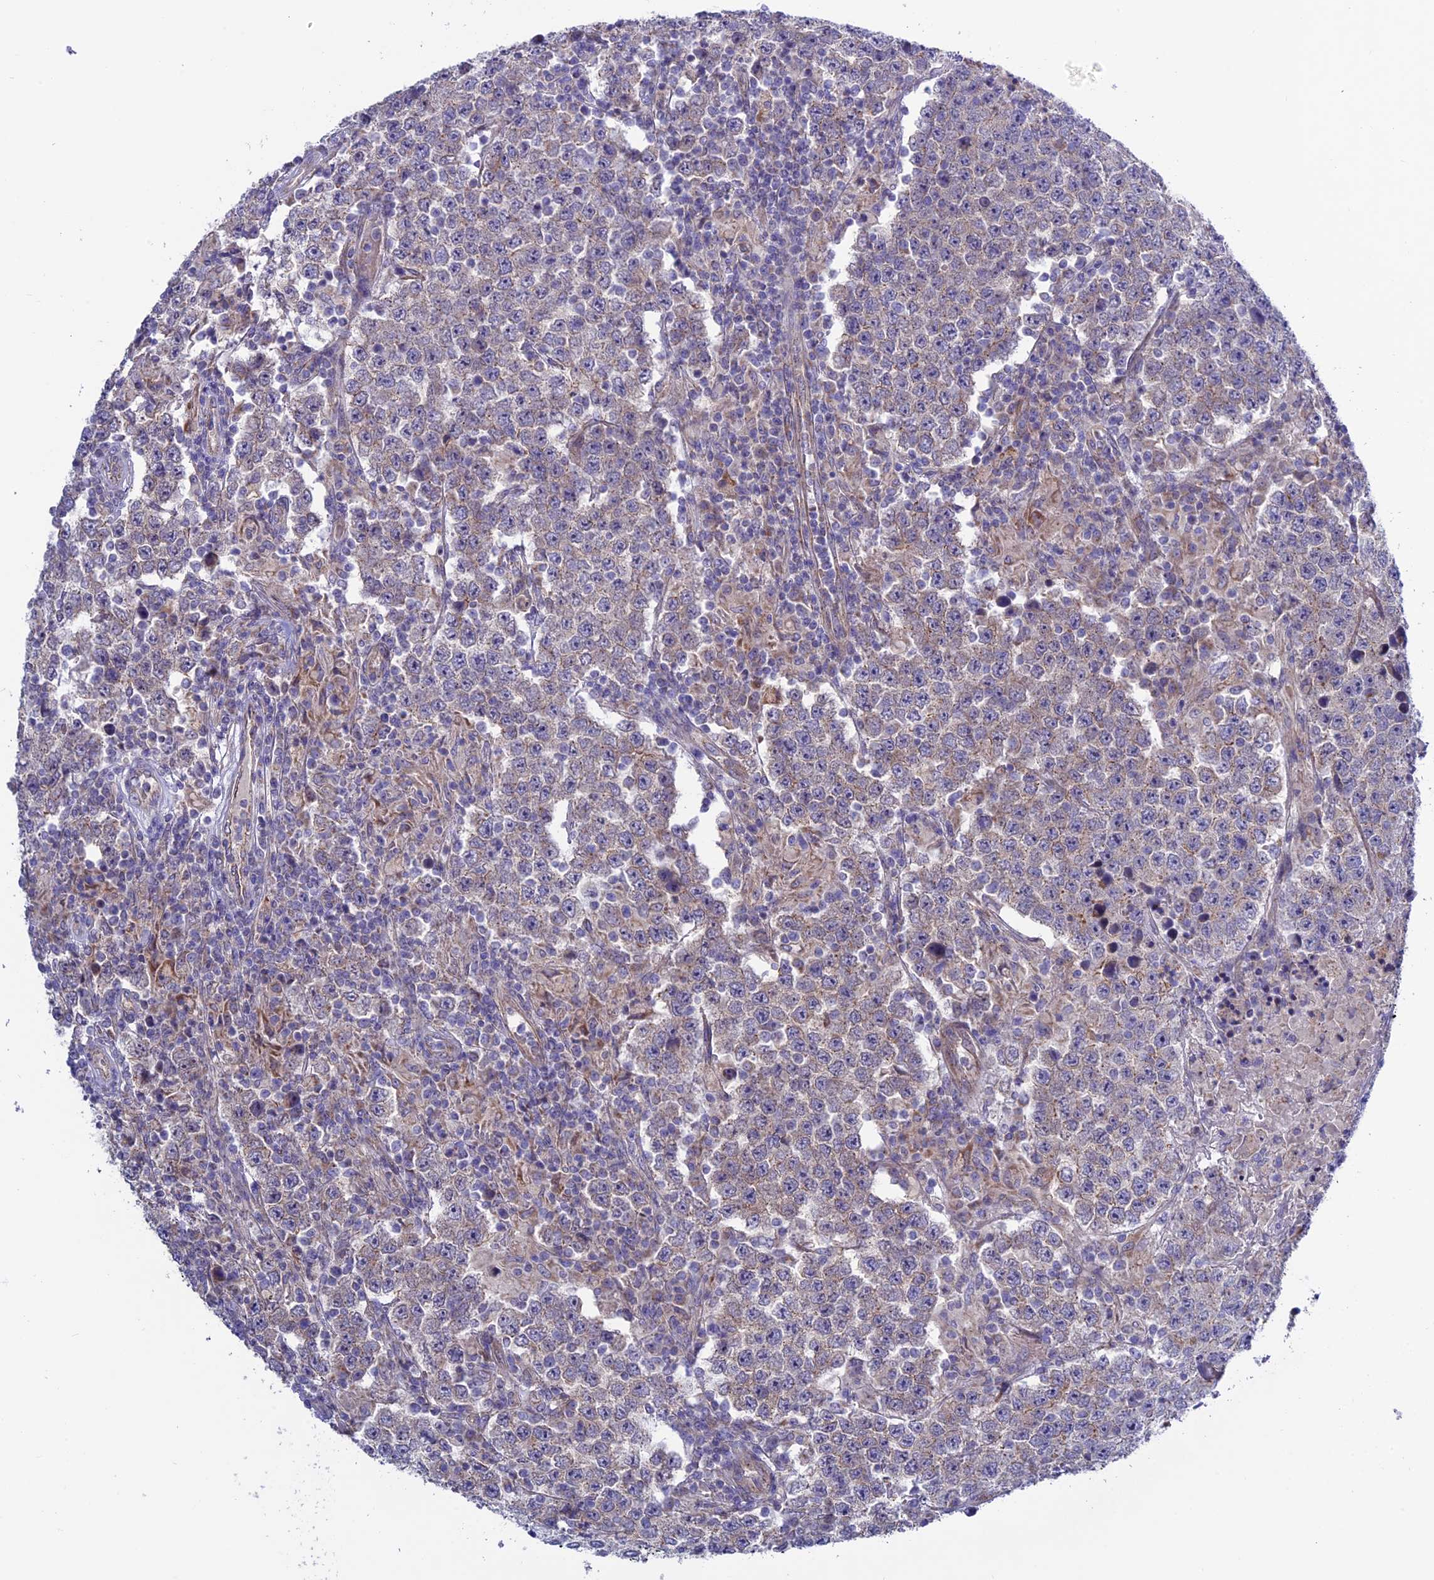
{"staining": {"intensity": "negative", "quantity": "none", "location": "none"}, "tissue": "testis cancer", "cell_type": "Tumor cells", "image_type": "cancer", "snomed": [{"axis": "morphology", "description": "Normal tissue, NOS"}, {"axis": "morphology", "description": "Urothelial carcinoma, High grade"}, {"axis": "morphology", "description": "Seminoma, NOS"}, {"axis": "morphology", "description": "Carcinoma, Embryonal, NOS"}, {"axis": "topography", "description": "Urinary bladder"}, {"axis": "topography", "description": "Testis"}], "caption": "DAB immunohistochemical staining of human testis urothelial carcinoma (high-grade) displays no significant positivity in tumor cells. (Stains: DAB immunohistochemistry (IHC) with hematoxylin counter stain, Microscopy: brightfield microscopy at high magnification).", "gene": "ETFDH", "patient": {"sex": "male", "age": 41}}